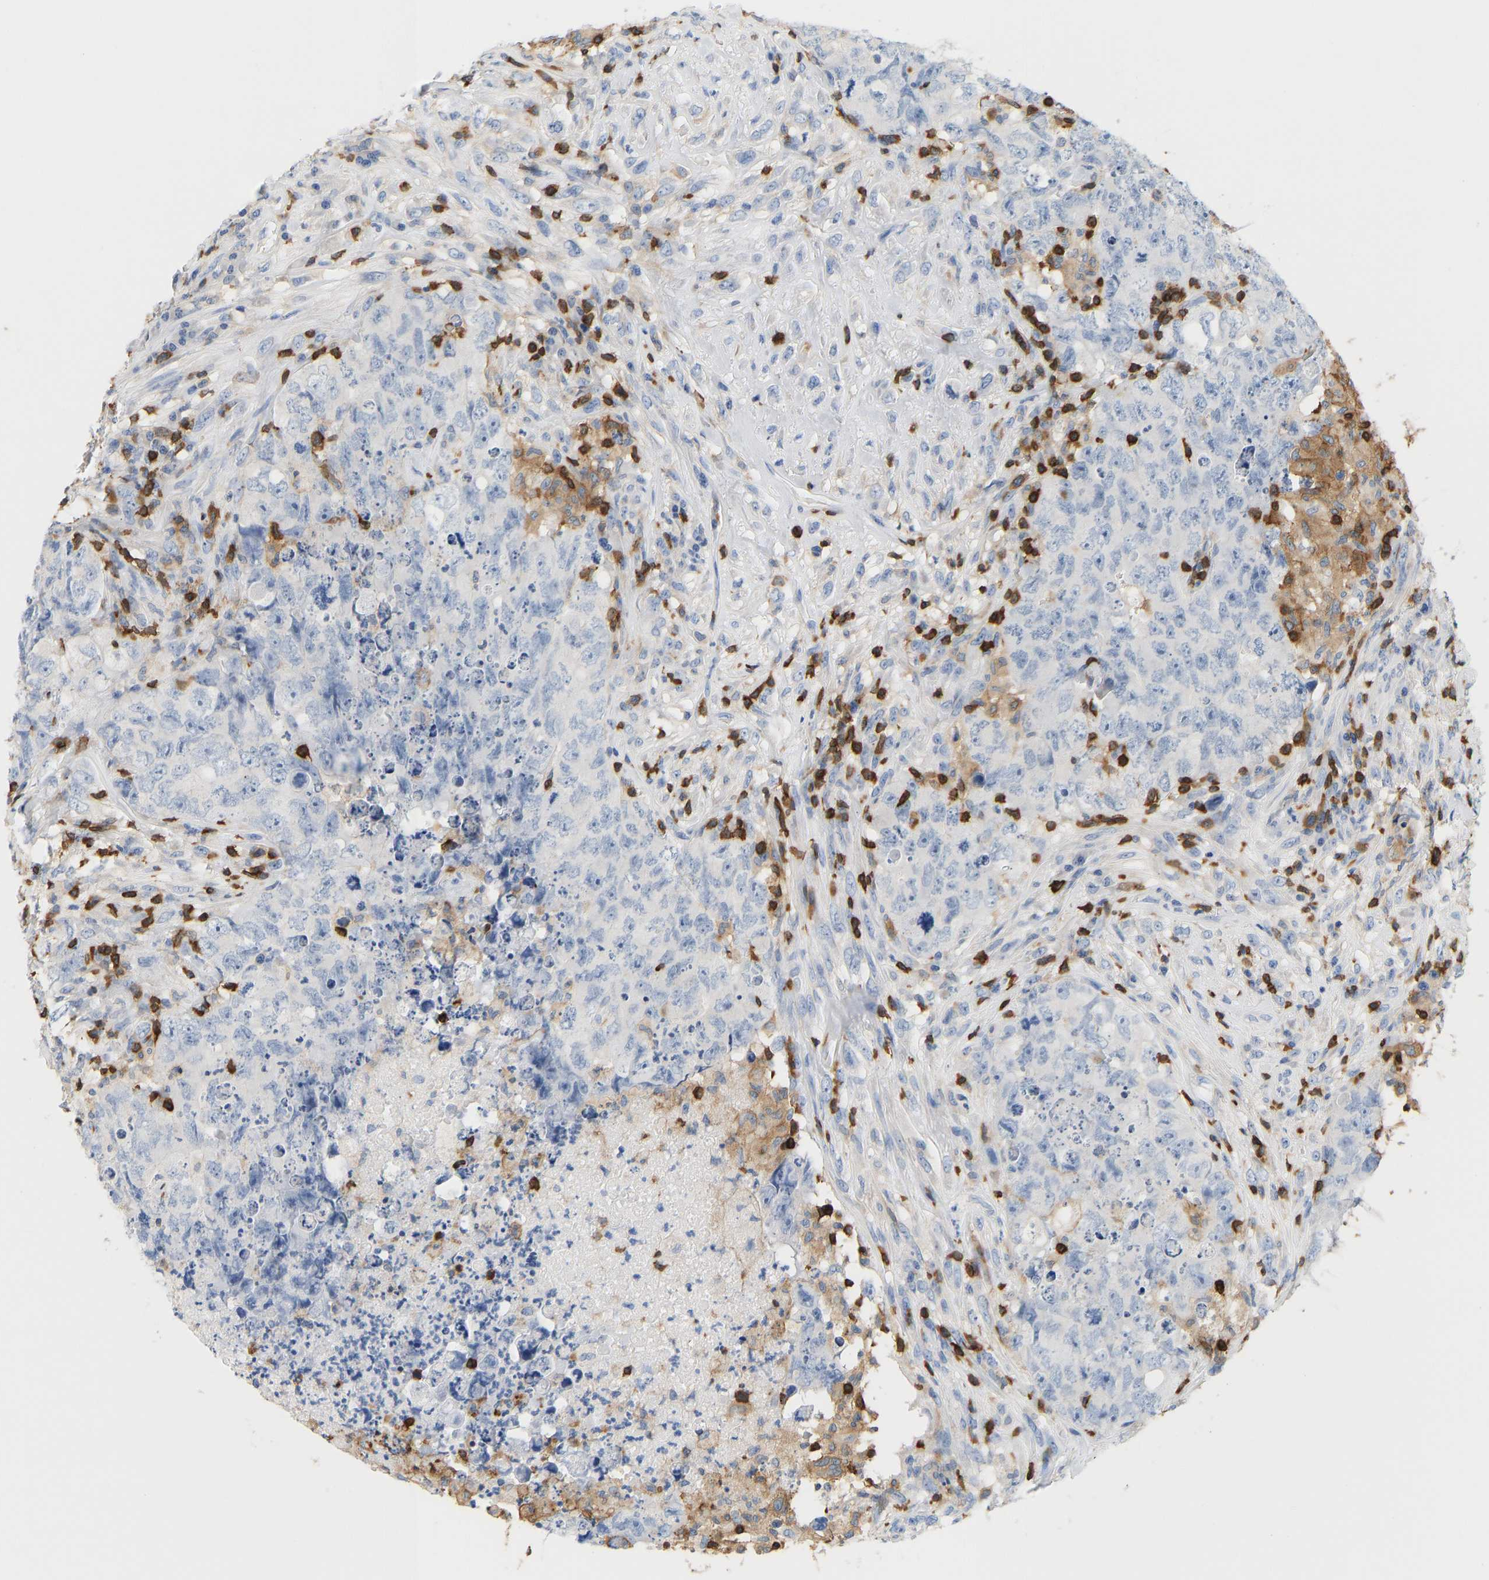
{"staining": {"intensity": "negative", "quantity": "none", "location": "none"}, "tissue": "testis cancer", "cell_type": "Tumor cells", "image_type": "cancer", "snomed": [{"axis": "morphology", "description": "Carcinoma, Embryonal, NOS"}, {"axis": "topography", "description": "Testis"}], "caption": "Tumor cells are negative for protein expression in human testis cancer (embryonal carcinoma).", "gene": "EVL", "patient": {"sex": "male", "age": 32}}